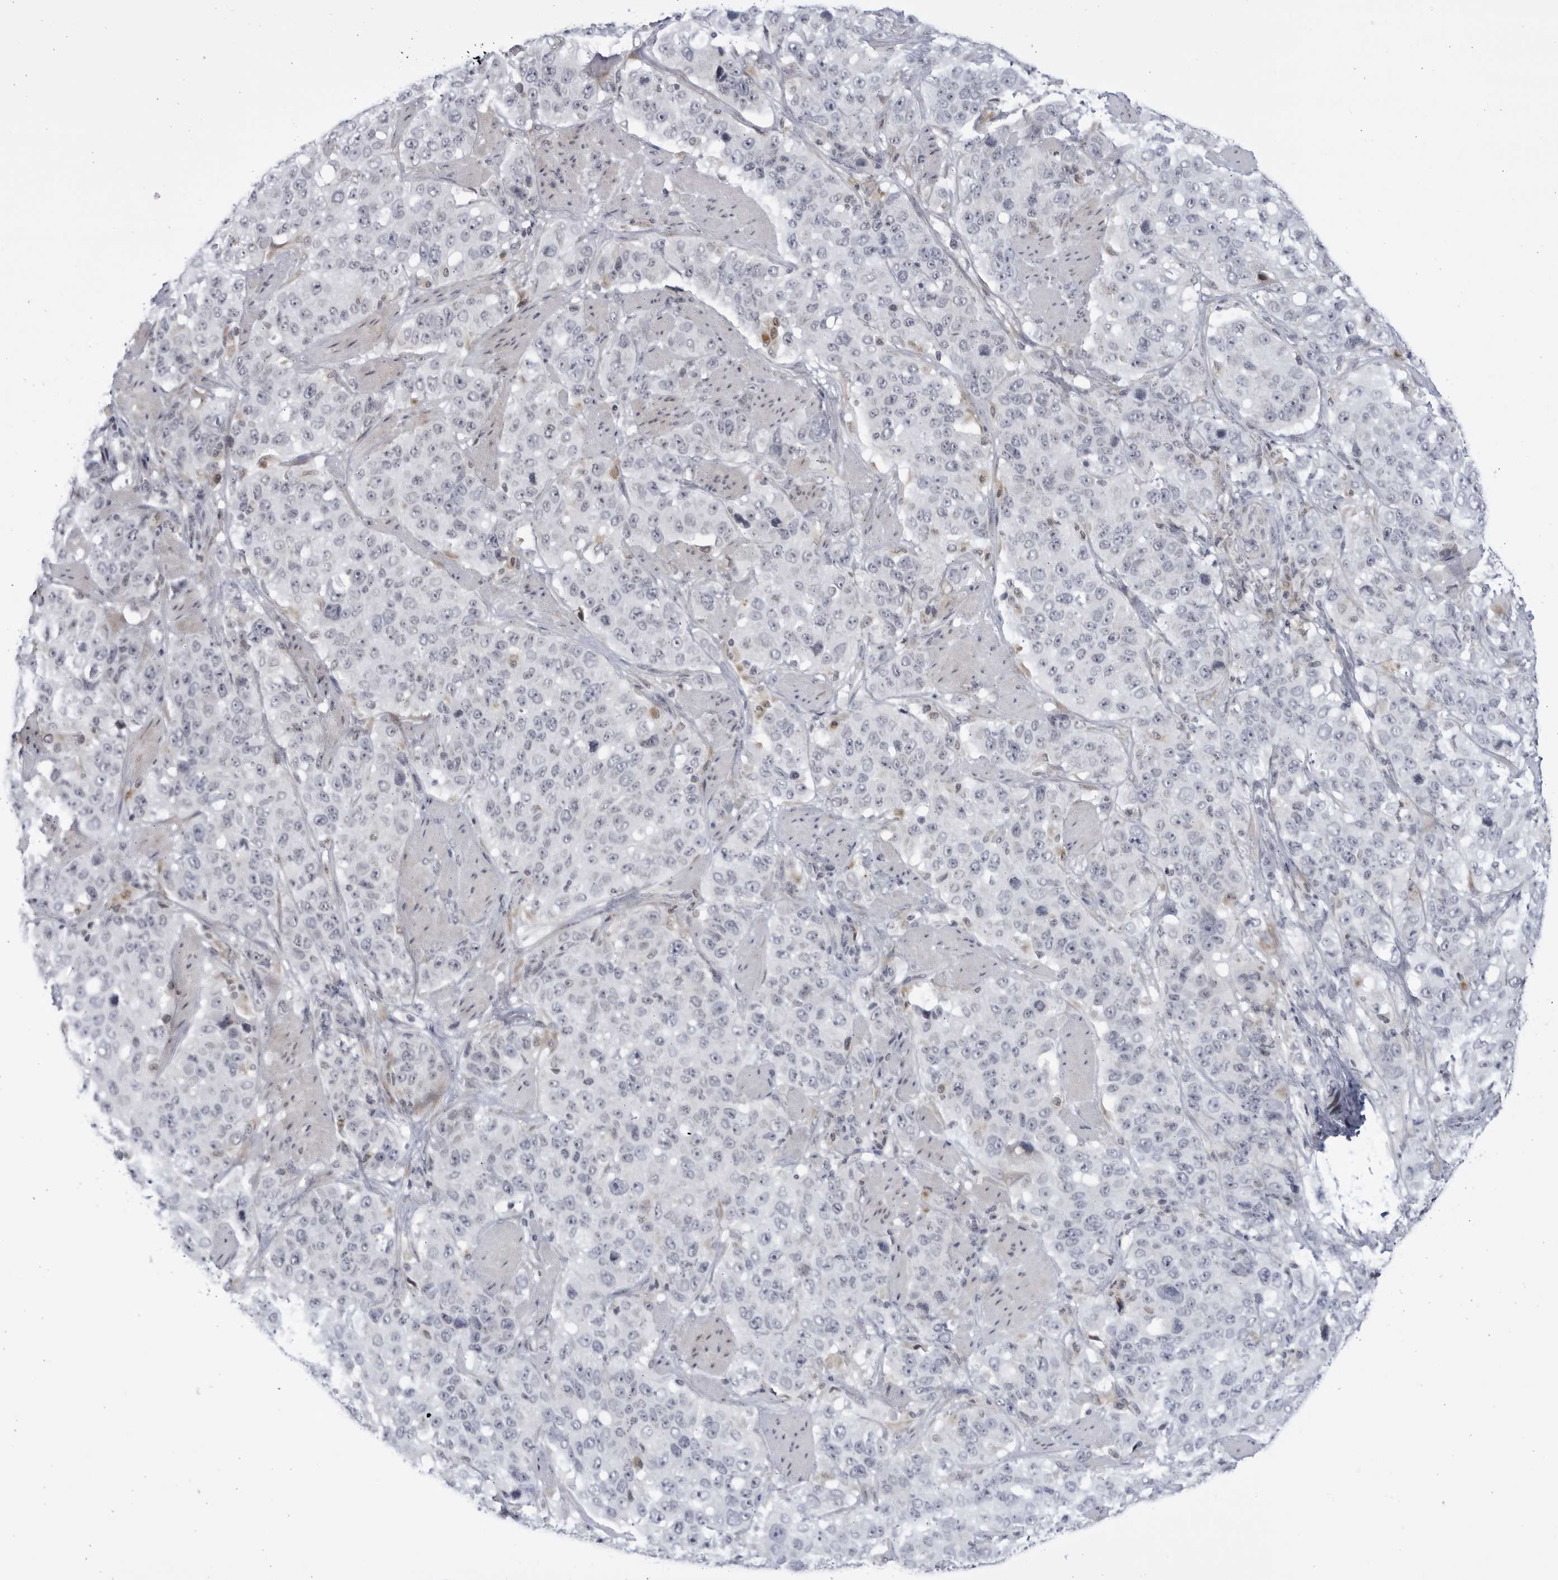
{"staining": {"intensity": "negative", "quantity": "none", "location": "none"}, "tissue": "stomach cancer", "cell_type": "Tumor cells", "image_type": "cancer", "snomed": [{"axis": "morphology", "description": "Adenocarcinoma, NOS"}, {"axis": "topography", "description": "Stomach"}], "caption": "Immunohistochemistry histopathology image of human stomach cancer stained for a protein (brown), which displays no staining in tumor cells.", "gene": "CNBD1", "patient": {"sex": "male", "age": 48}}